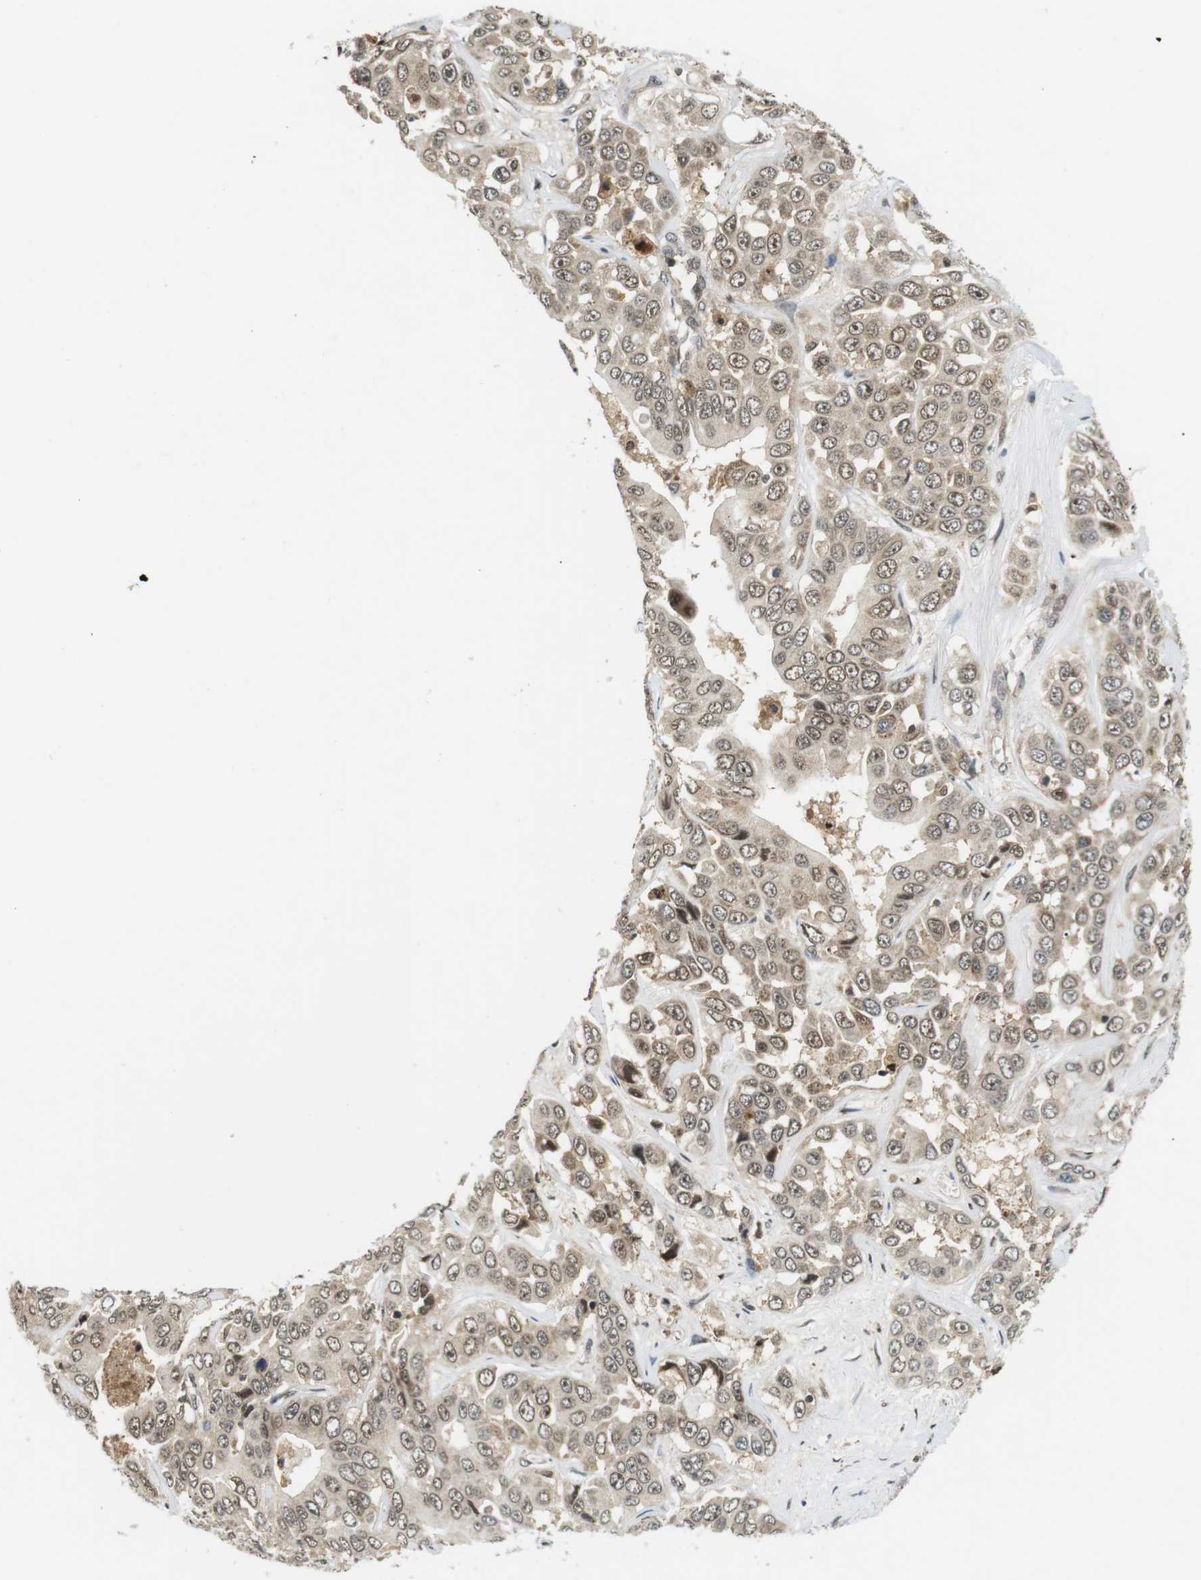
{"staining": {"intensity": "weak", "quantity": ">75%", "location": "cytoplasmic/membranous,nuclear"}, "tissue": "liver cancer", "cell_type": "Tumor cells", "image_type": "cancer", "snomed": [{"axis": "morphology", "description": "Cholangiocarcinoma"}, {"axis": "topography", "description": "Liver"}], "caption": "Liver cancer (cholangiocarcinoma) stained with DAB (3,3'-diaminobenzidine) immunohistochemistry displays low levels of weak cytoplasmic/membranous and nuclear expression in approximately >75% of tumor cells.", "gene": "CSNK2B", "patient": {"sex": "female", "age": 52}}